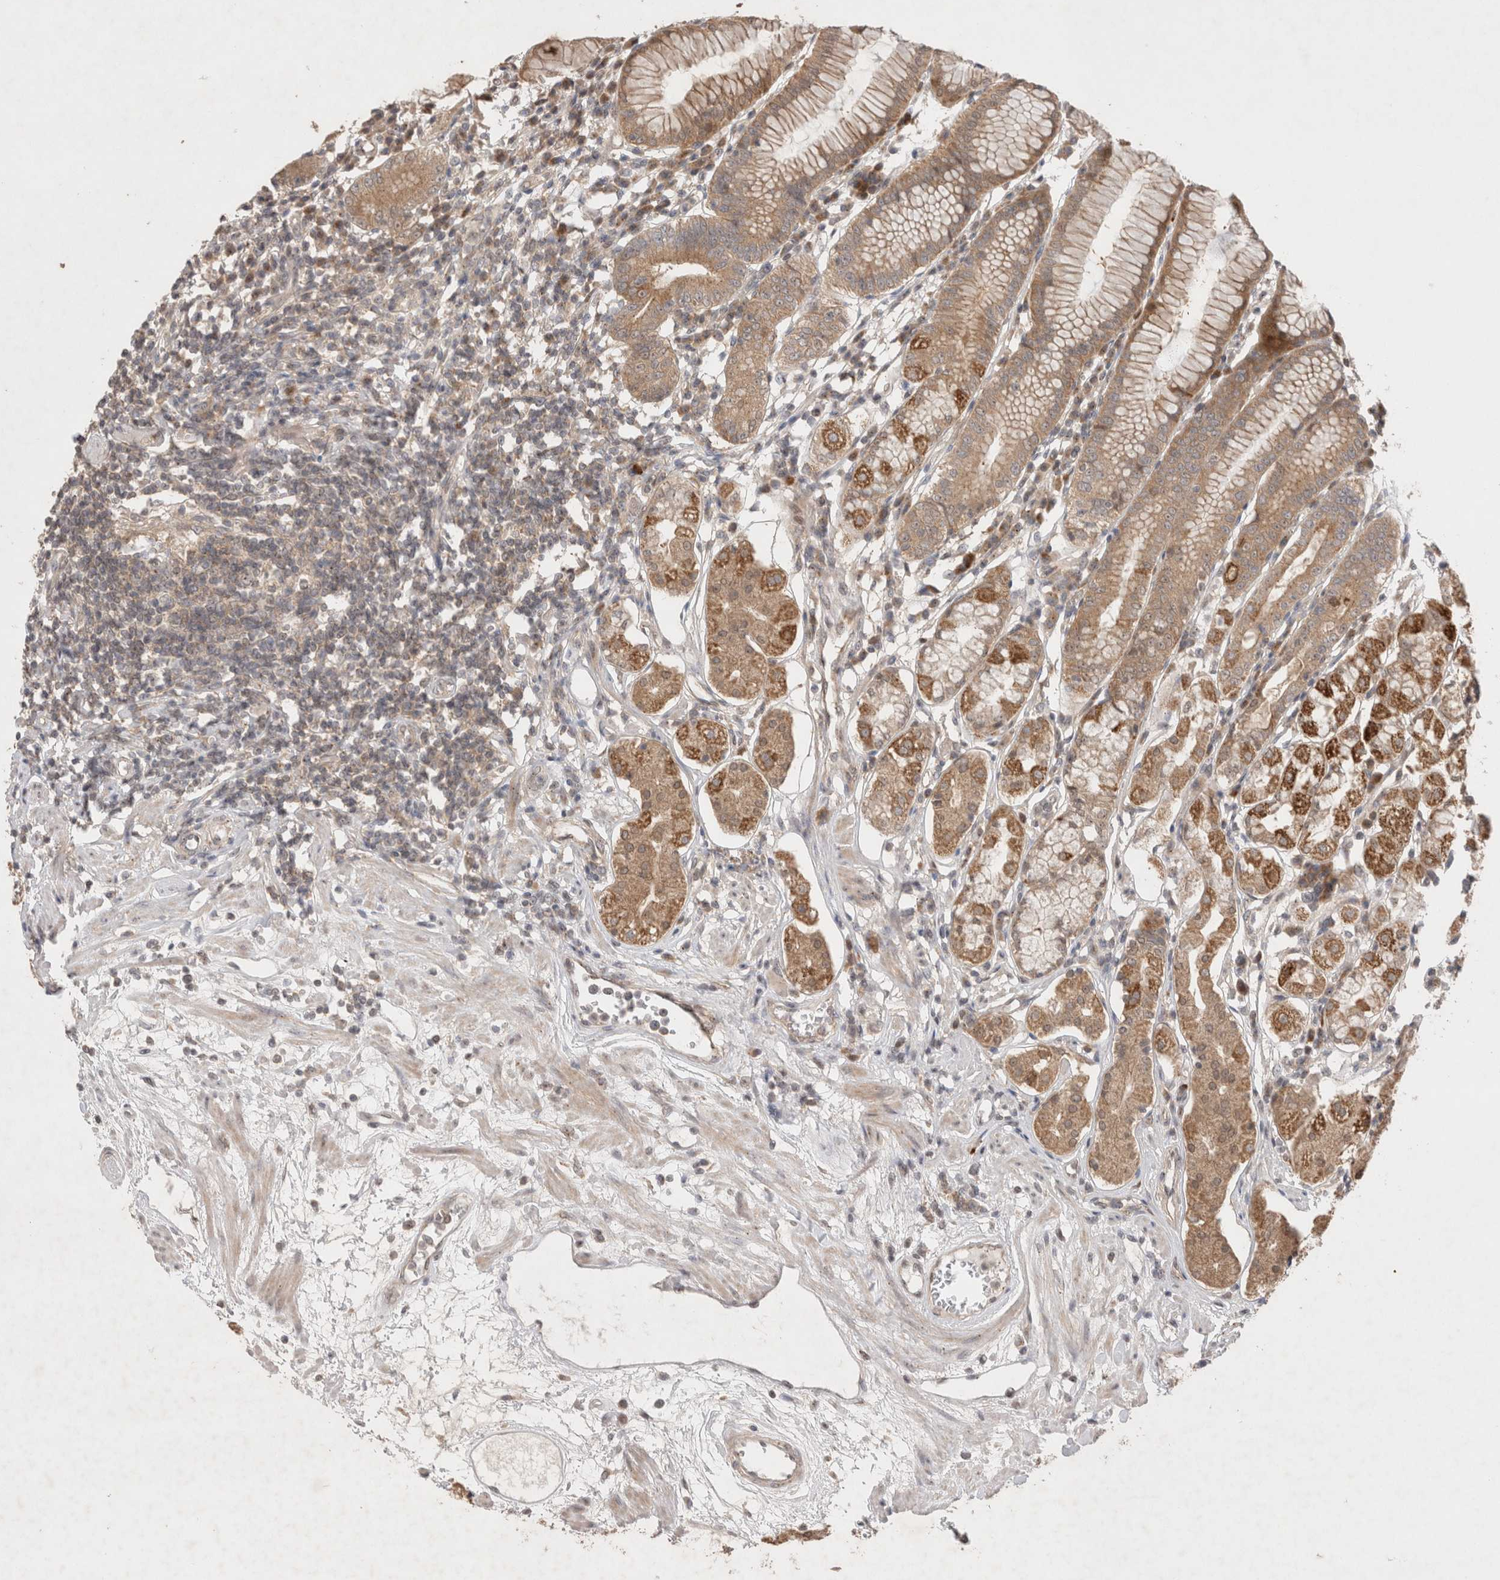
{"staining": {"intensity": "moderate", "quantity": ">75%", "location": "cytoplasmic/membranous"}, "tissue": "stomach", "cell_type": "Glandular cells", "image_type": "normal", "snomed": [{"axis": "morphology", "description": "Normal tissue, NOS"}, {"axis": "topography", "description": "Stomach"}, {"axis": "topography", "description": "Stomach, lower"}], "caption": "Protein expression analysis of unremarkable human stomach reveals moderate cytoplasmic/membranous positivity in approximately >75% of glandular cells. The protein is stained brown, and the nuclei are stained in blue (DAB (3,3'-diaminobenzidine) IHC with brightfield microscopy, high magnification).", "gene": "SLC29A1", "patient": {"sex": "female", "age": 56}}